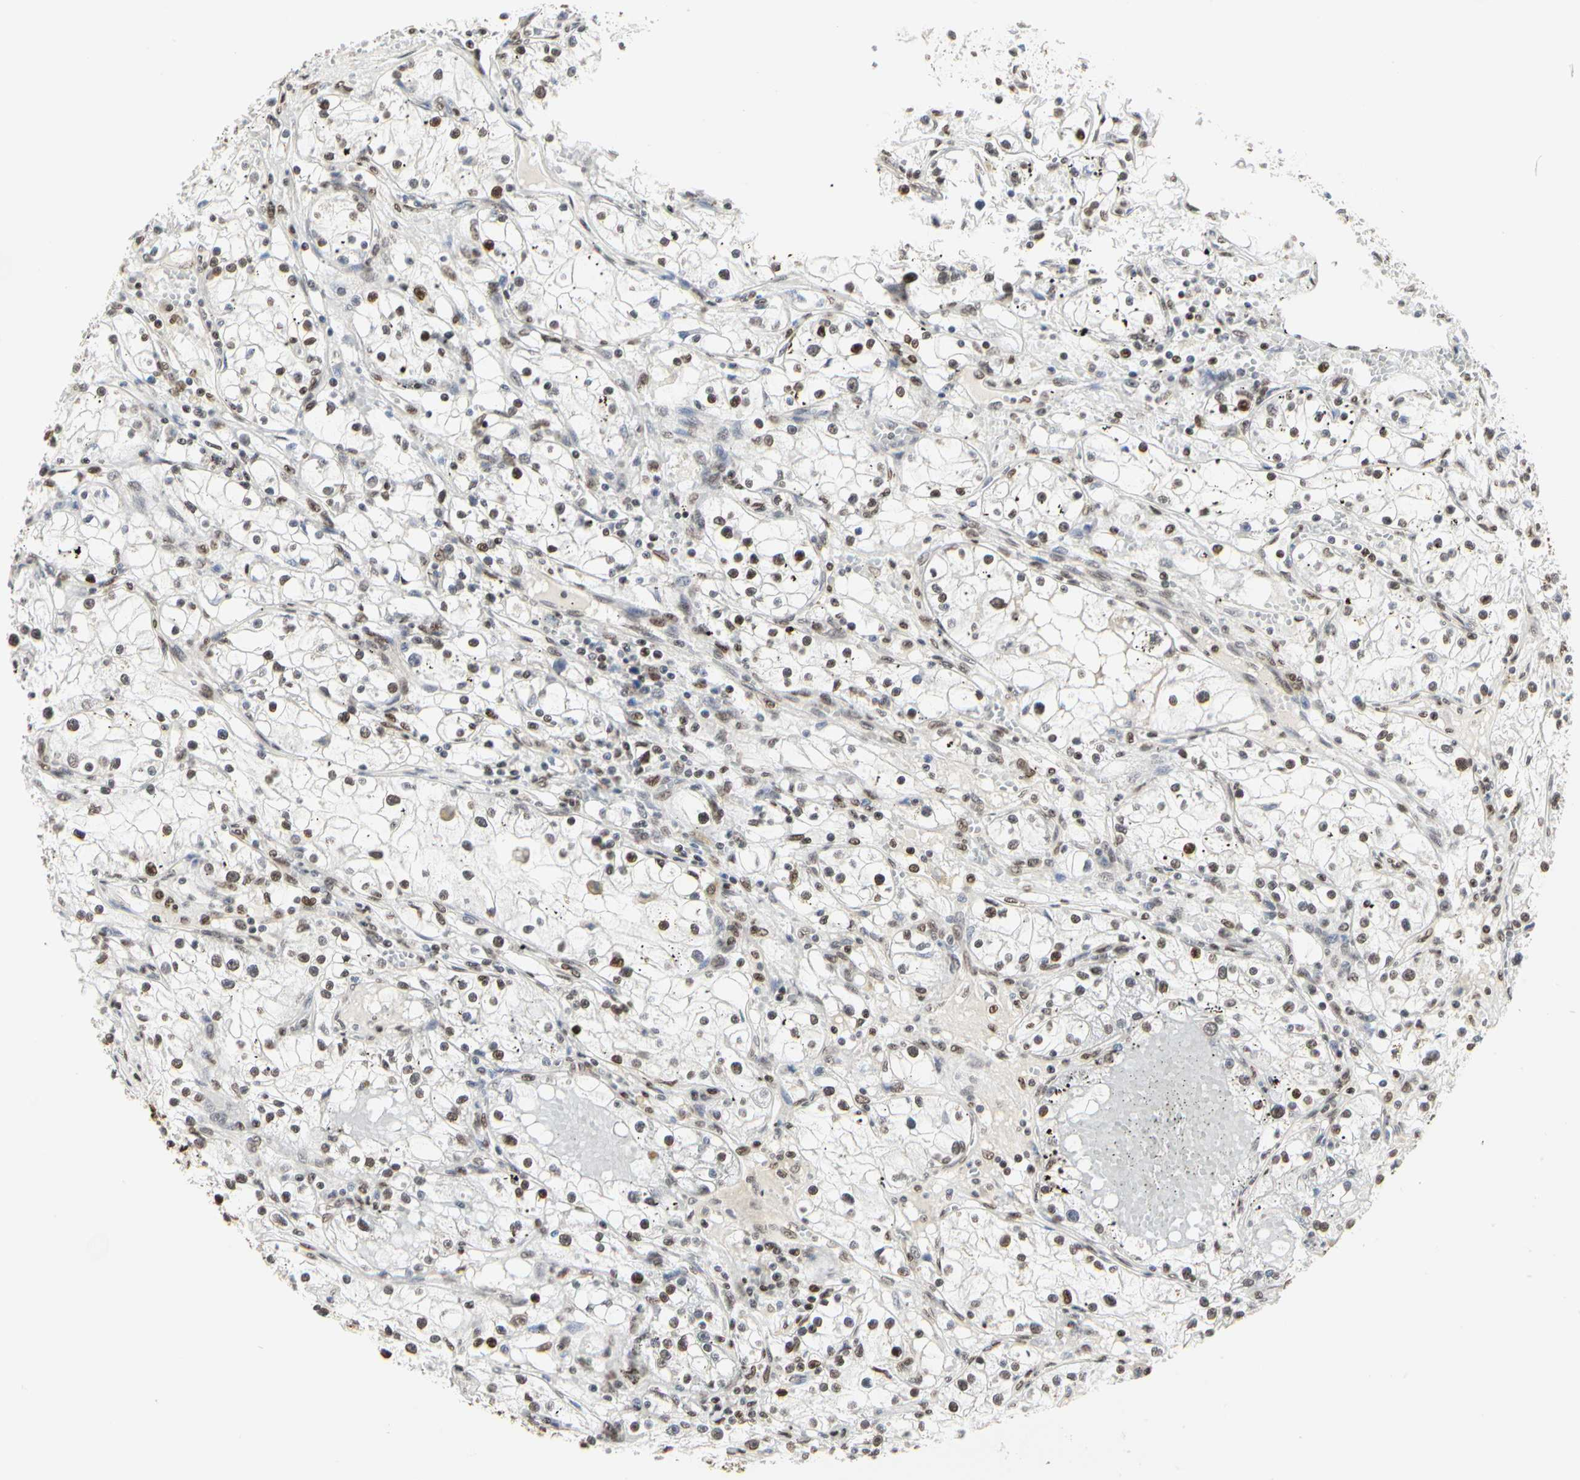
{"staining": {"intensity": "moderate", "quantity": "25%-75%", "location": "nuclear"}, "tissue": "renal cancer", "cell_type": "Tumor cells", "image_type": "cancer", "snomed": [{"axis": "morphology", "description": "Adenocarcinoma, NOS"}, {"axis": "topography", "description": "Kidney"}], "caption": "An image showing moderate nuclear positivity in approximately 25%-75% of tumor cells in renal cancer, as visualized by brown immunohistochemical staining.", "gene": "PRMT3", "patient": {"sex": "male", "age": 56}}